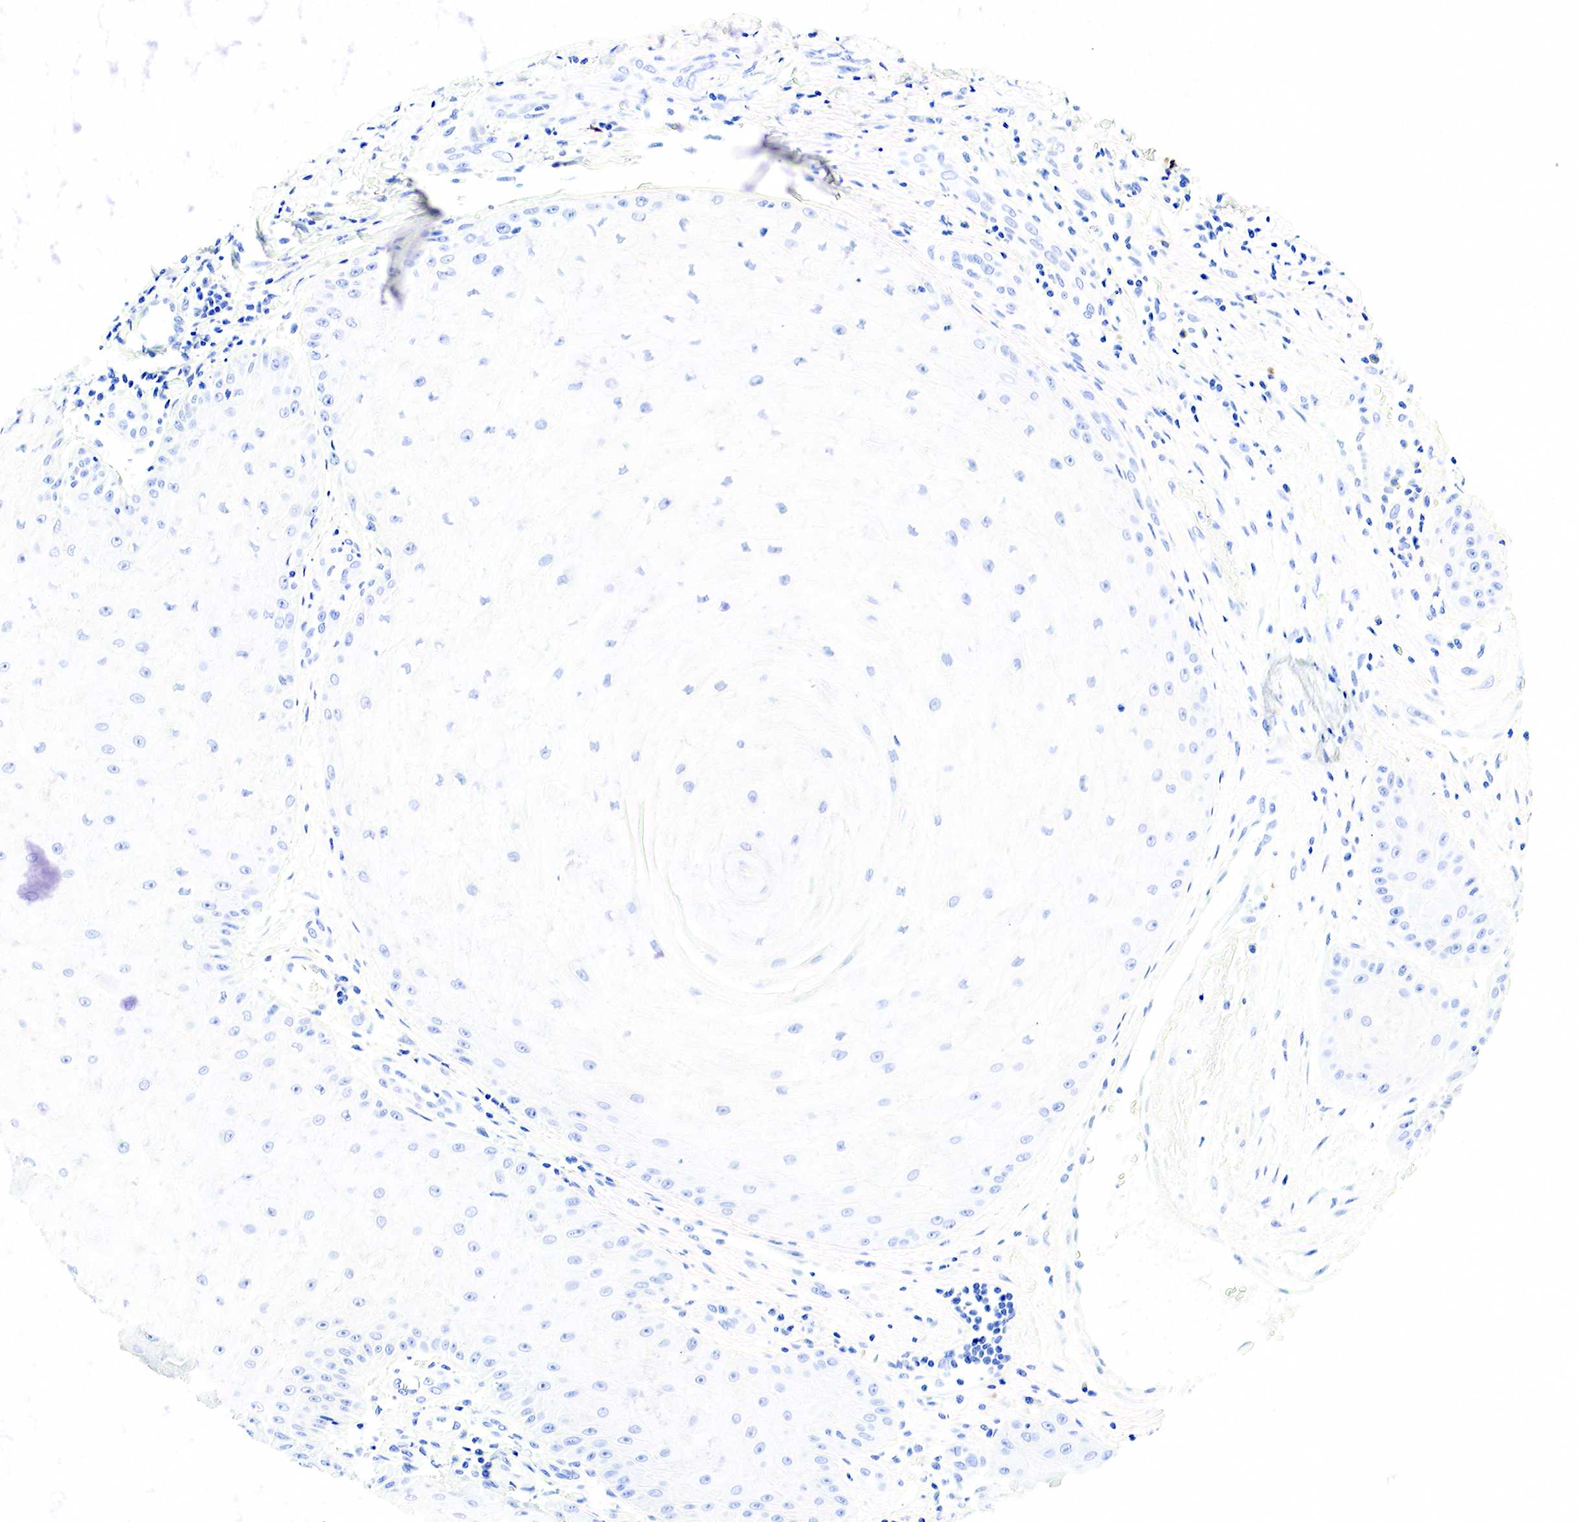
{"staining": {"intensity": "negative", "quantity": "none", "location": "none"}, "tissue": "skin cancer", "cell_type": "Tumor cells", "image_type": "cancer", "snomed": [{"axis": "morphology", "description": "Squamous cell carcinoma, NOS"}, {"axis": "topography", "description": "Skin"}], "caption": "This is an immunohistochemistry micrograph of human squamous cell carcinoma (skin). There is no staining in tumor cells.", "gene": "FUT4", "patient": {"sex": "male", "age": 57}}